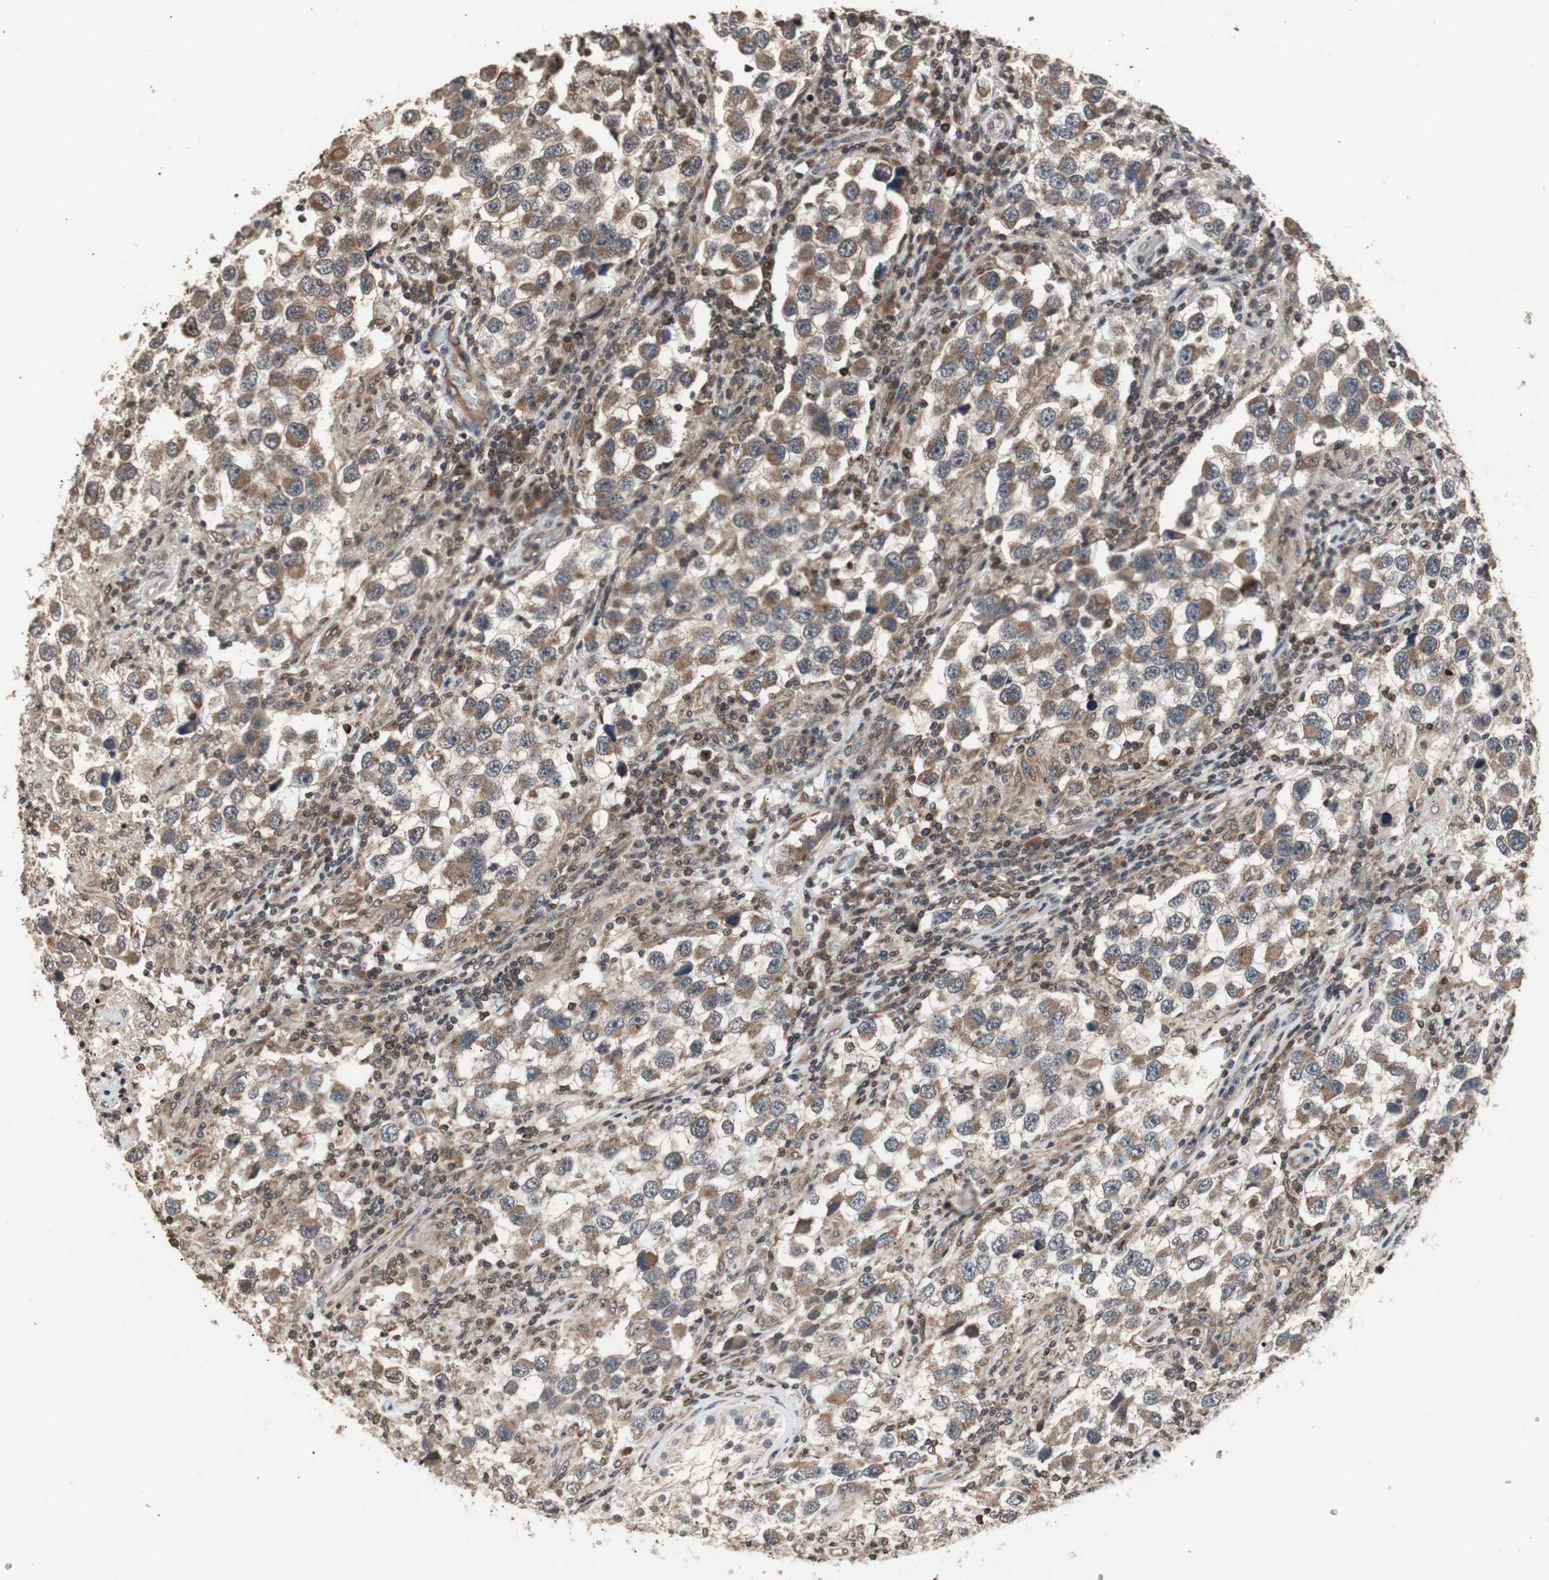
{"staining": {"intensity": "moderate", "quantity": ">75%", "location": "cytoplasmic/membranous"}, "tissue": "testis cancer", "cell_type": "Tumor cells", "image_type": "cancer", "snomed": [{"axis": "morphology", "description": "Carcinoma, Embryonal, NOS"}, {"axis": "topography", "description": "Testis"}], "caption": "Testis embryonal carcinoma stained with DAB (3,3'-diaminobenzidine) immunohistochemistry (IHC) exhibits medium levels of moderate cytoplasmic/membranous positivity in approximately >75% of tumor cells. Using DAB (brown) and hematoxylin (blue) stains, captured at high magnification using brightfield microscopy.", "gene": "ZFC3H1", "patient": {"sex": "male", "age": 21}}